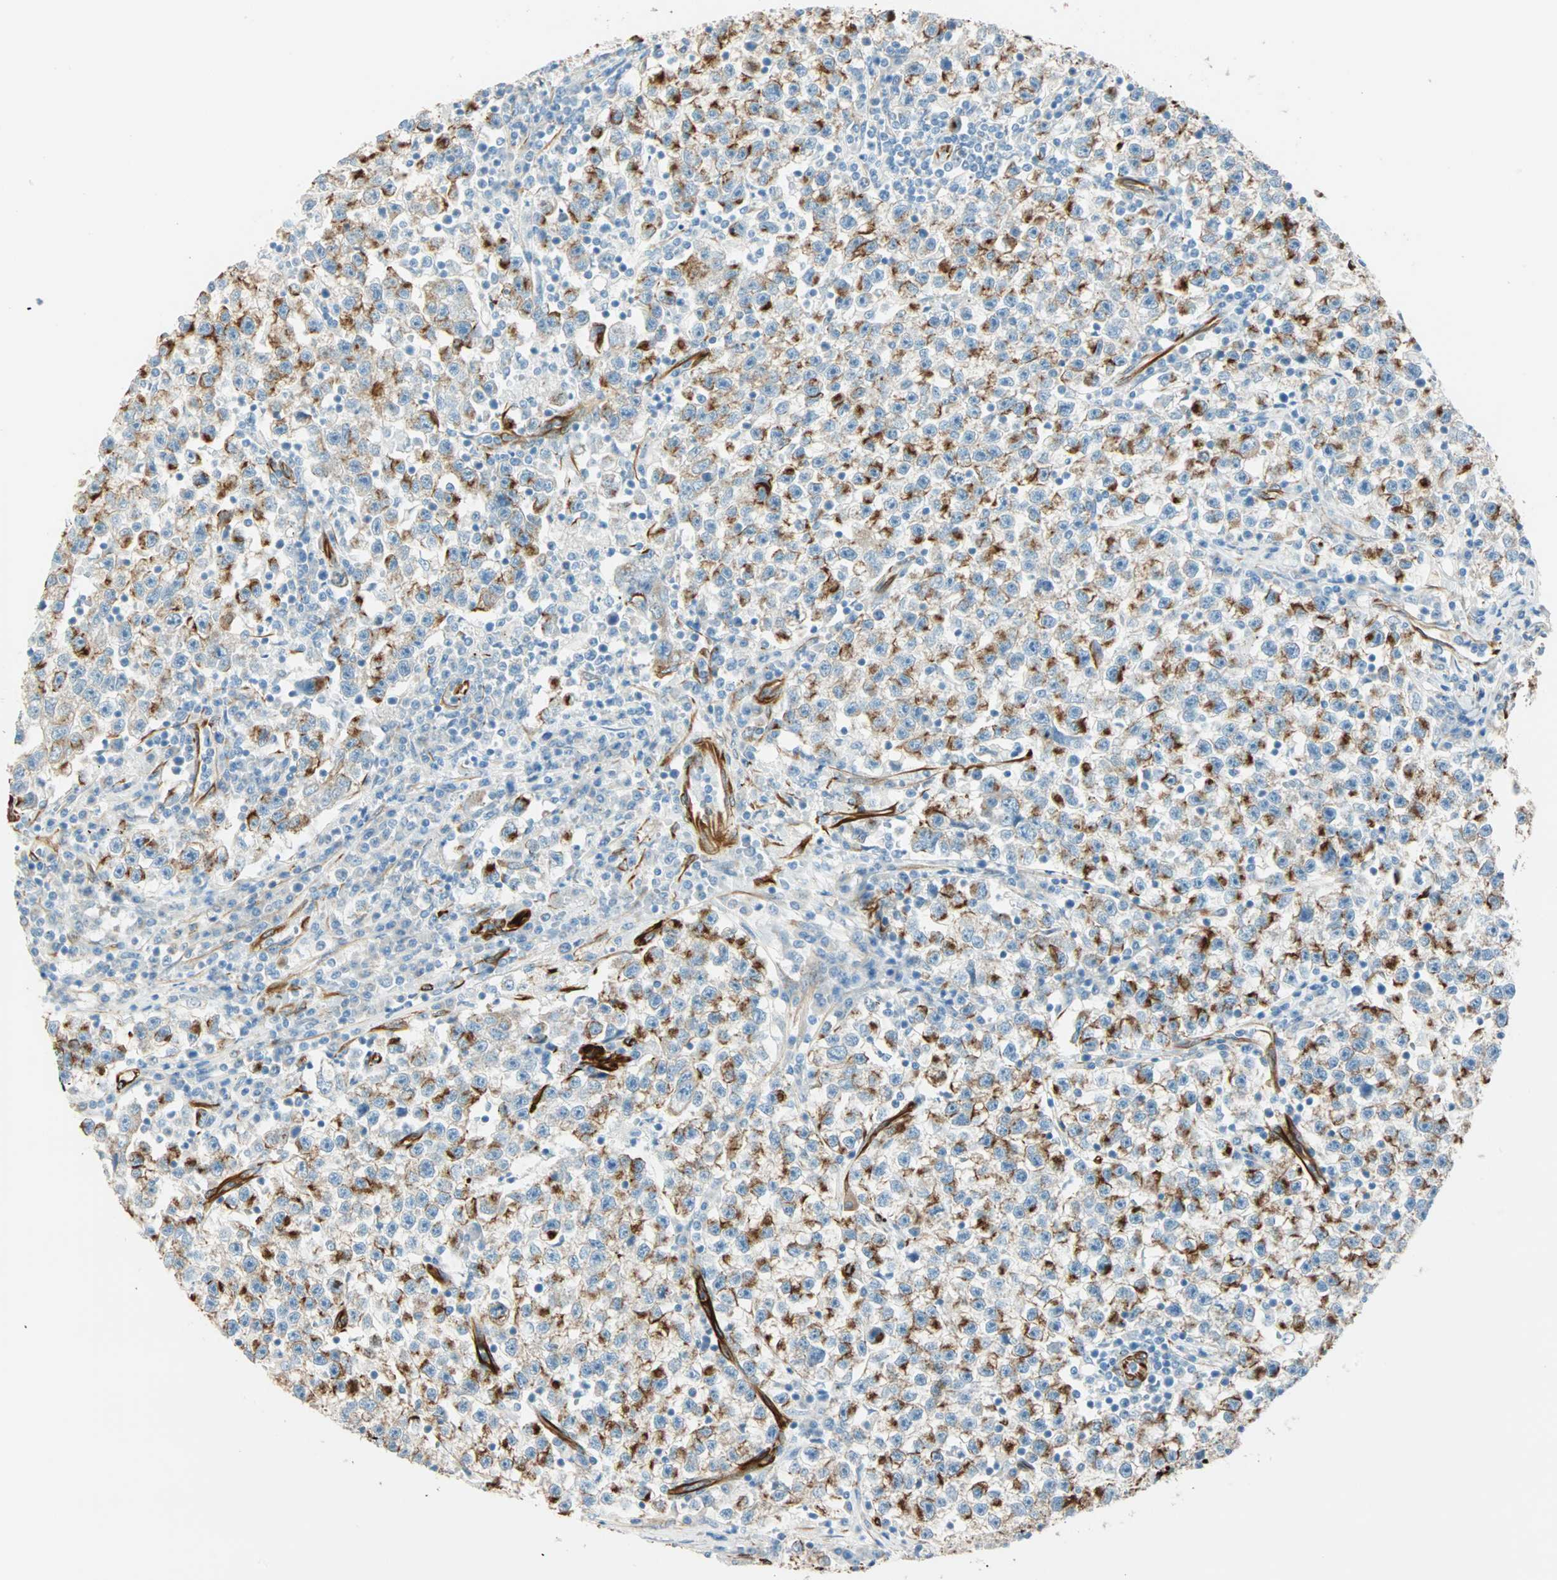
{"staining": {"intensity": "strong", "quantity": "25%-75%", "location": "cytoplasmic/membranous"}, "tissue": "testis cancer", "cell_type": "Tumor cells", "image_type": "cancer", "snomed": [{"axis": "morphology", "description": "Seminoma, NOS"}, {"axis": "topography", "description": "Testis"}], "caption": "Protein analysis of seminoma (testis) tissue exhibits strong cytoplasmic/membranous staining in about 25%-75% of tumor cells.", "gene": "NES", "patient": {"sex": "male", "age": 22}}